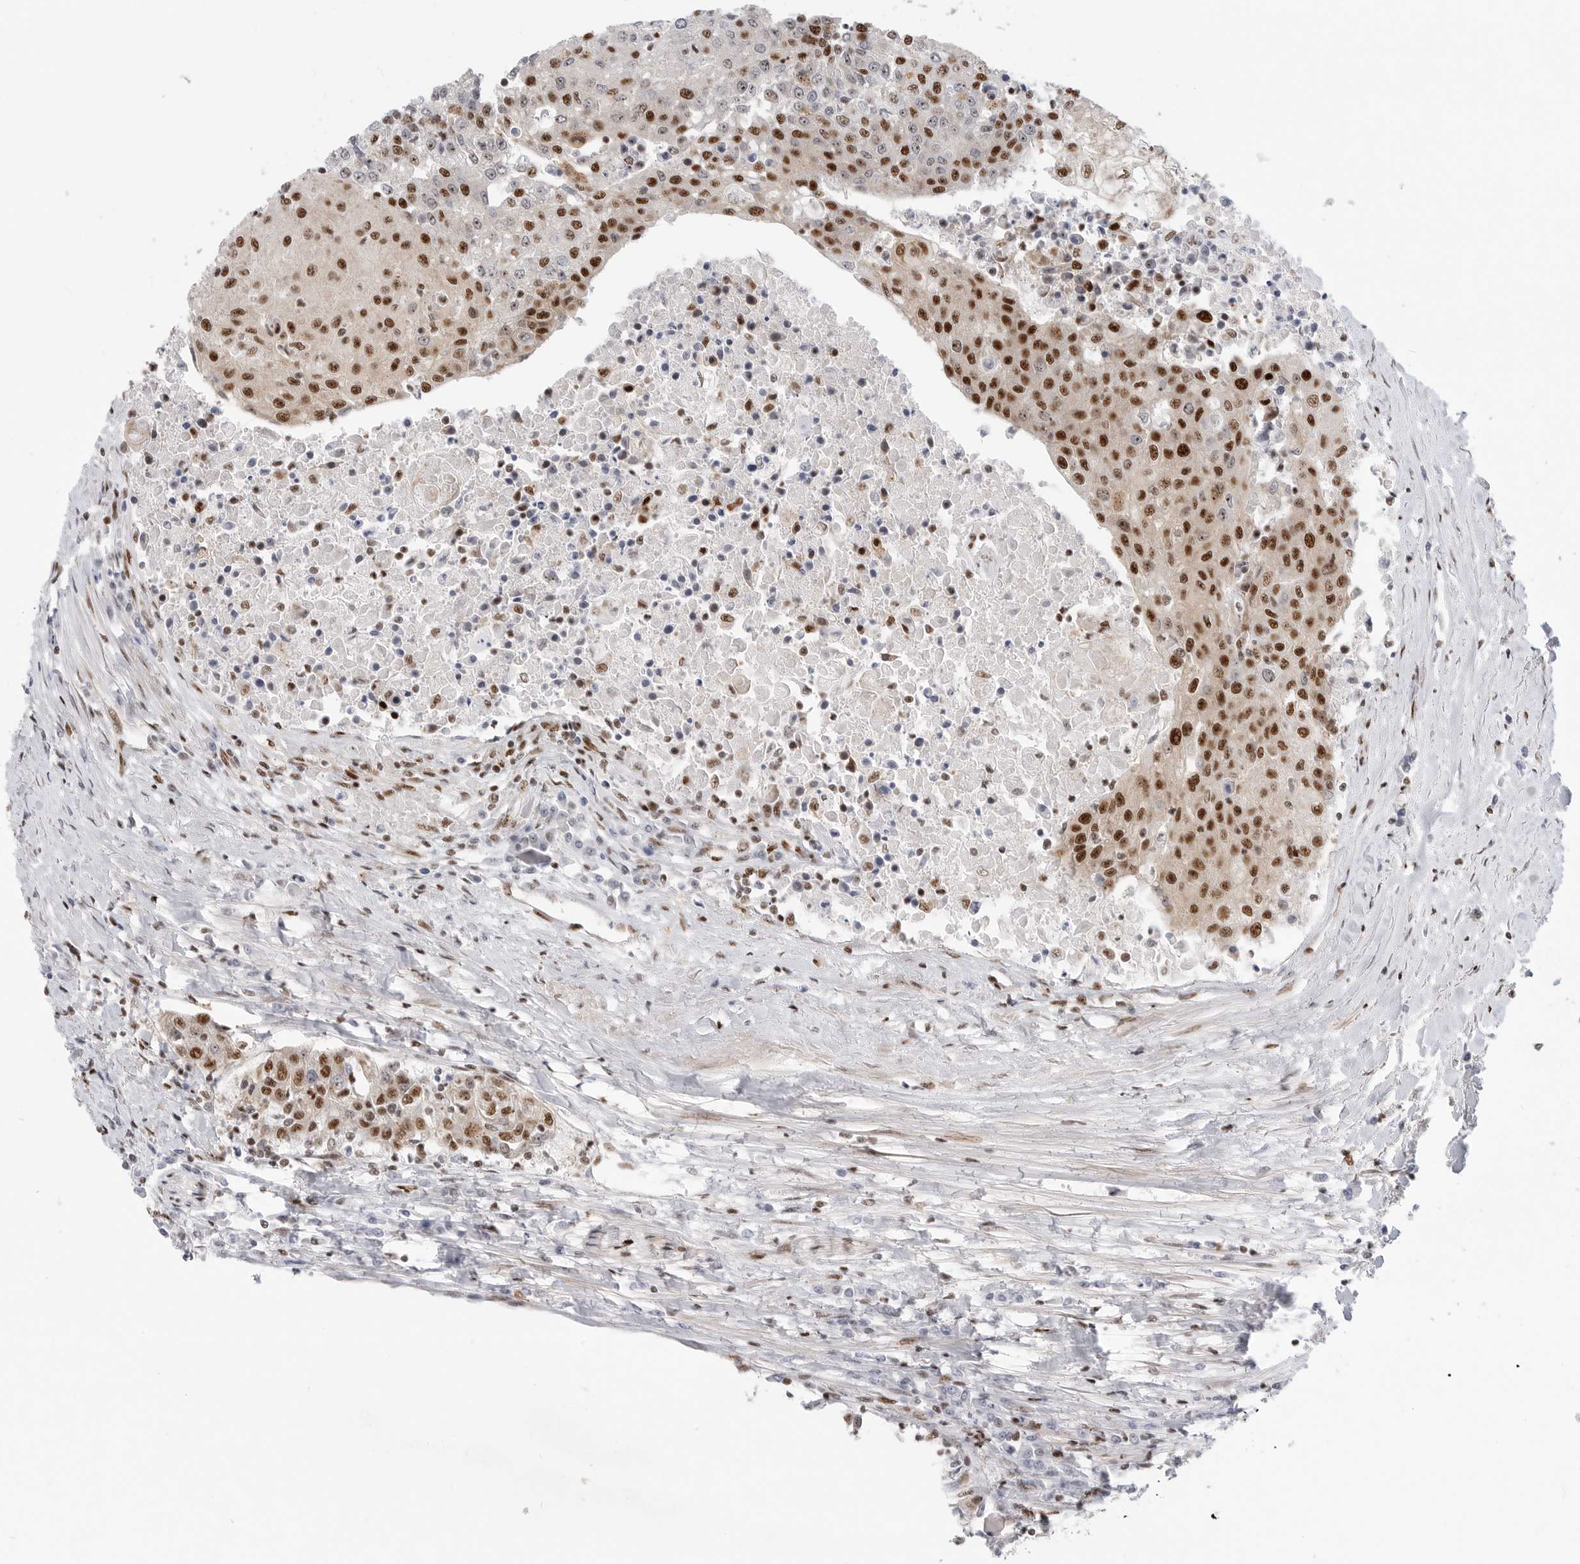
{"staining": {"intensity": "strong", "quantity": "25%-75%", "location": "nuclear"}, "tissue": "urothelial cancer", "cell_type": "Tumor cells", "image_type": "cancer", "snomed": [{"axis": "morphology", "description": "Urothelial carcinoma, High grade"}, {"axis": "topography", "description": "Urinary bladder"}], "caption": "A photomicrograph showing strong nuclear staining in about 25%-75% of tumor cells in urothelial cancer, as visualized by brown immunohistochemical staining.", "gene": "GPATCH2", "patient": {"sex": "female", "age": 85}}